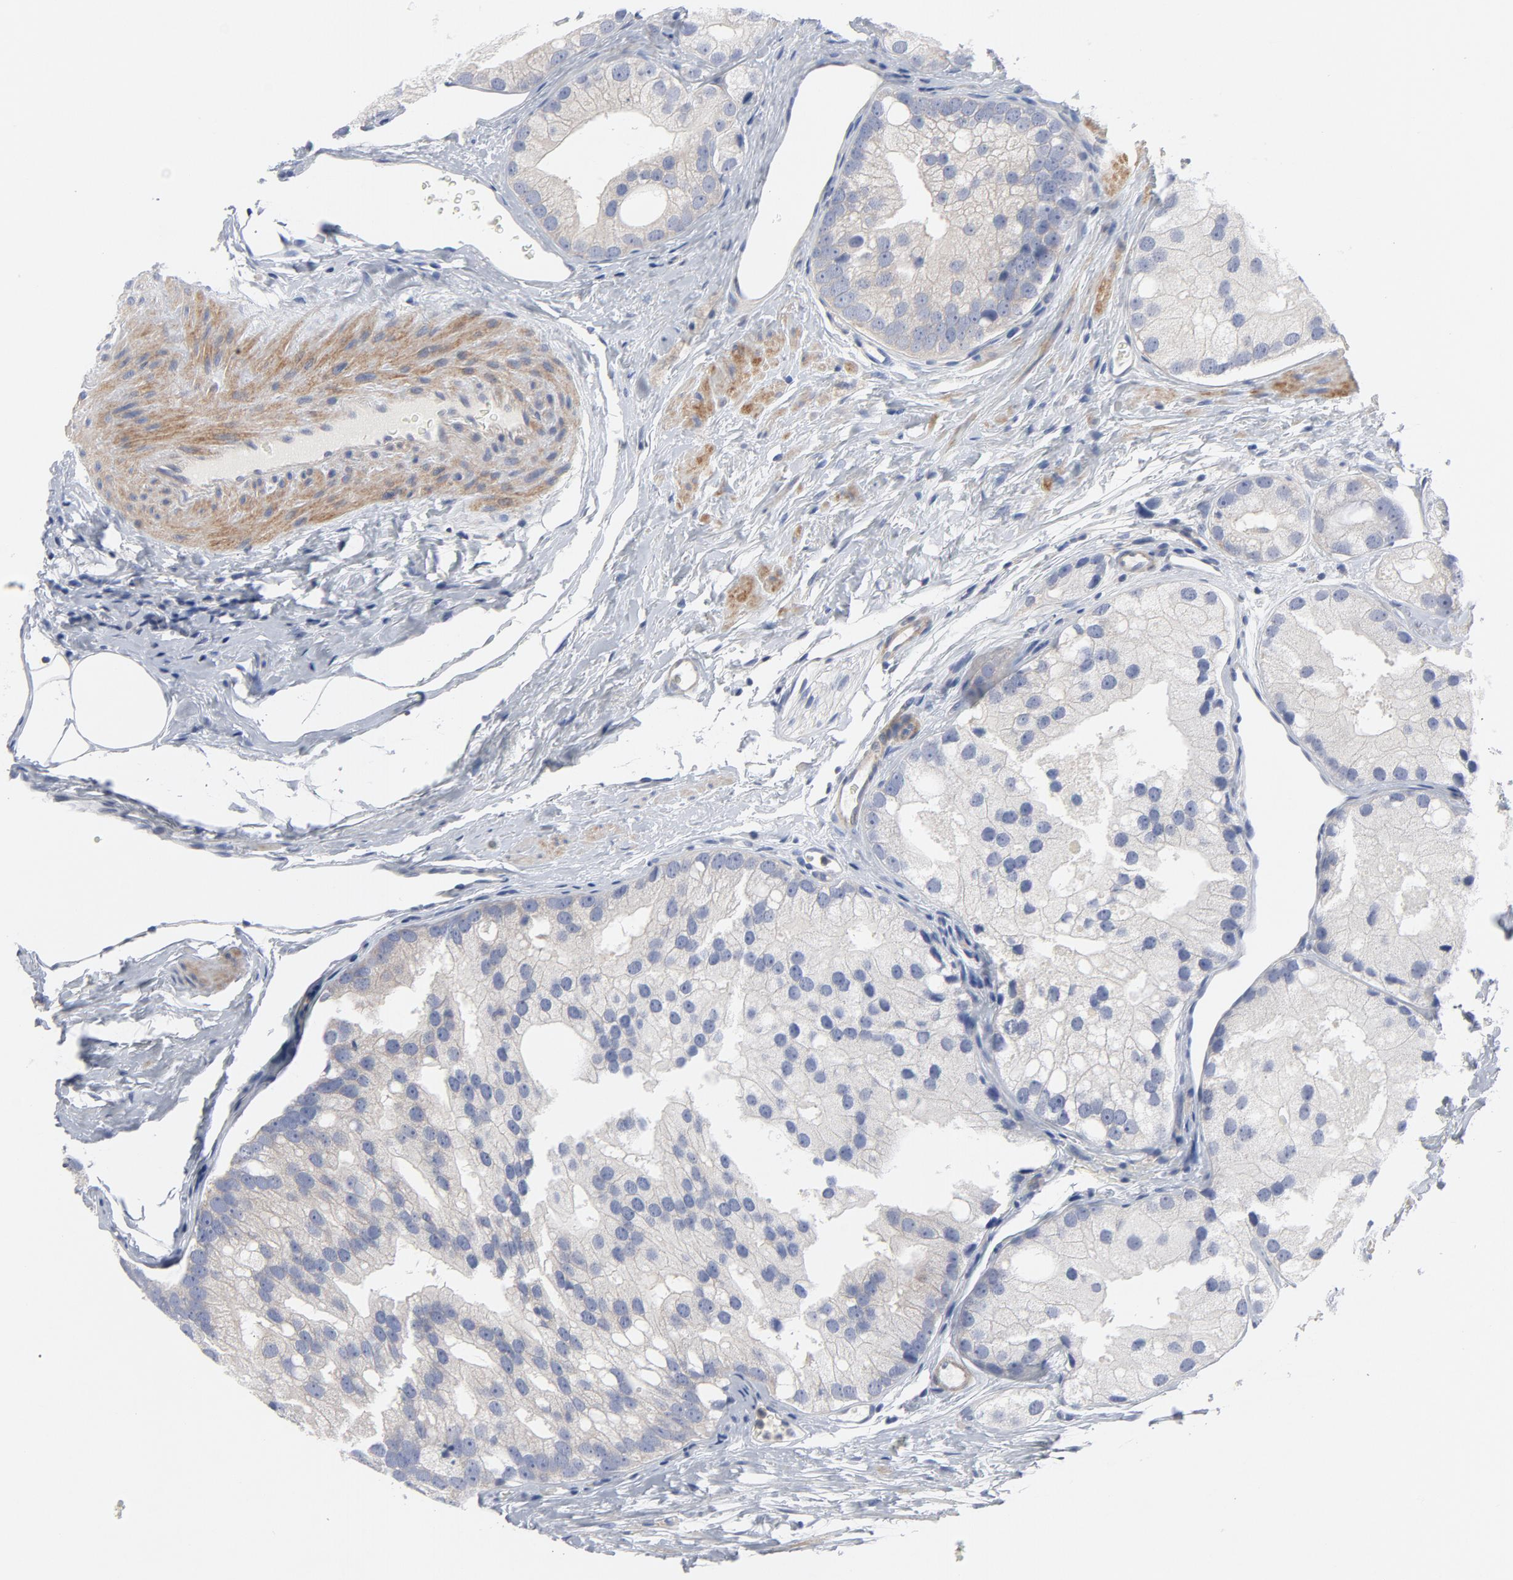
{"staining": {"intensity": "negative", "quantity": "none", "location": "none"}, "tissue": "prostate cancer", "cell_type": "Tumor cells", "image_type": "cancer", "snomed": [{"axis": "morphology", "description": "Adenocarcinoma, Low grade"}, {"axis": "topography", "description": "Prostate"}], "caption": "This is a histopathology image of IHC staining of prostate cancer (adenocarcinoma (low-grade)), which shows no staining in tumor cells.", "gene": "ROCK1", "patient": {"sex": "male", "age": 69}}